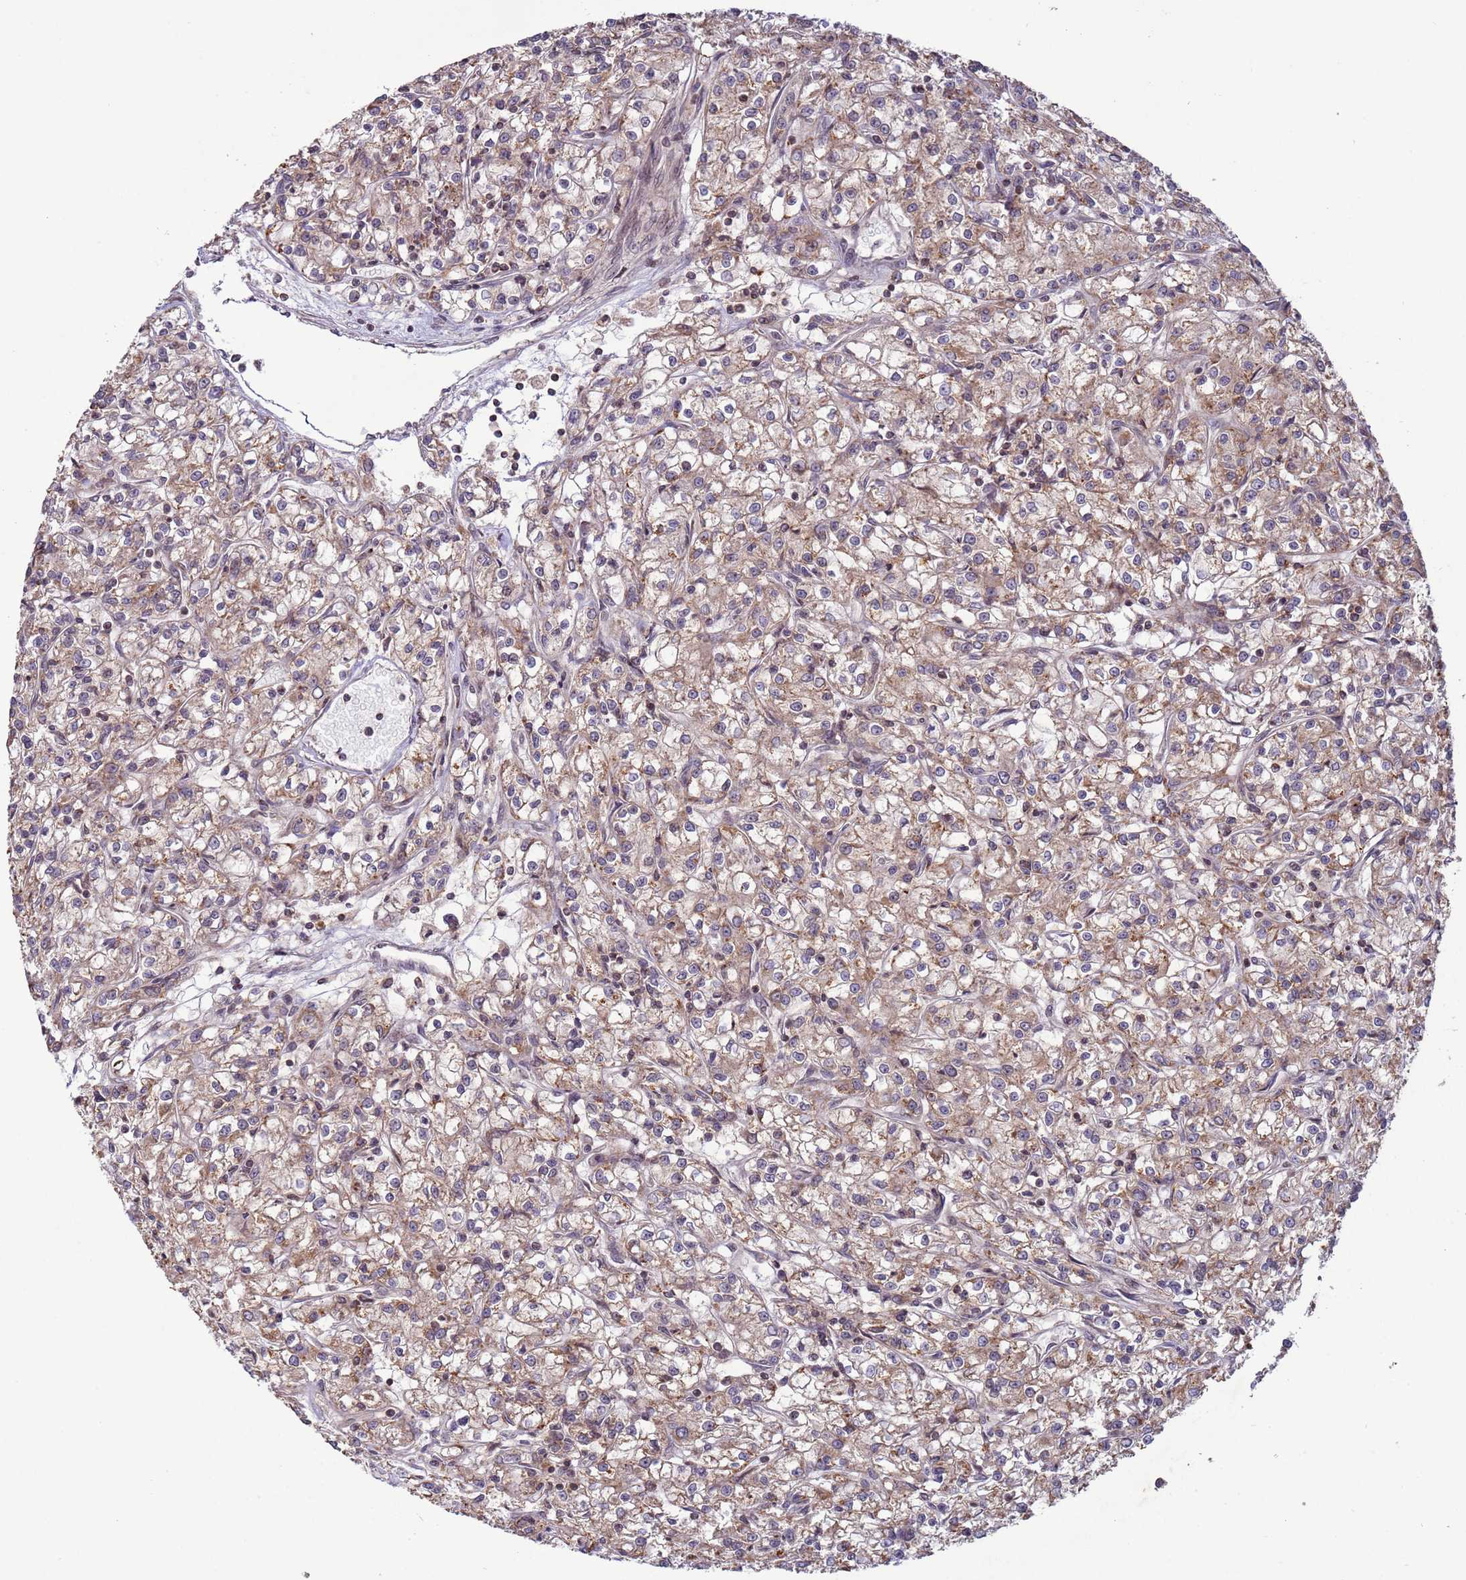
{"staining": {"intensity": "moderate", "quantity": "25%-75%", "location": "cytoplasmic/membranous"}, "tissue": "renal cancer", "cell_type": "Tumor cells", "image_type": "cancer", "snomed": [{"axis": "morphology", "description": "Adenocarcinoma, NOS"}, {"axis": "topography", "description": "Kidney"}], "caption": "A brown stain shows moderate cytoplasmic/membranous positivity of a protein in human renal cancer tumor cells. The staining was performed using DAB (3,3'-diaminobenzidine) to visualize the protein expression in brown, while the nuclei were stained in blue with hematoxylin (Magnification: 20x).", "gene": "RCOR2", "patient": {"sex": "female", "age": 59}}